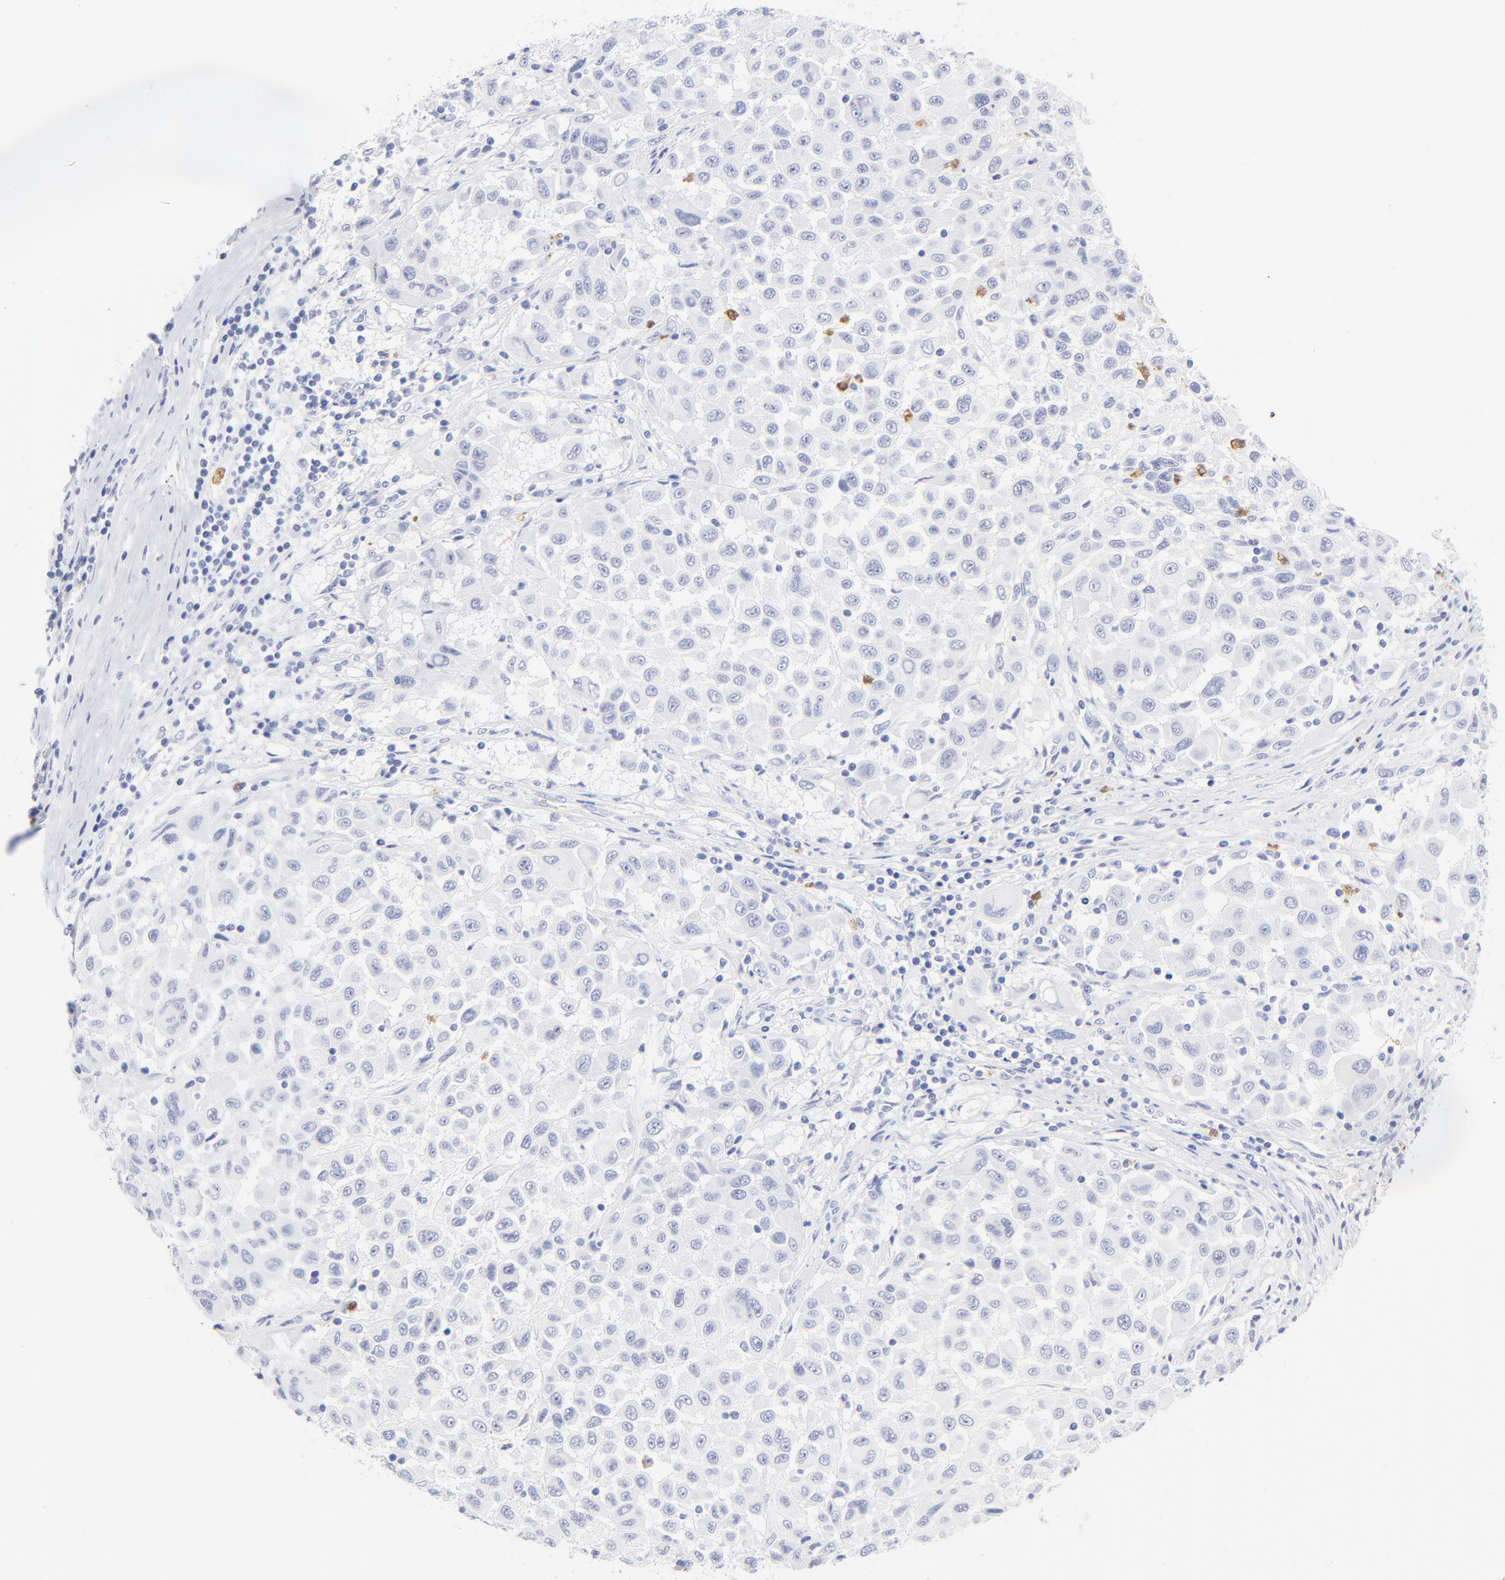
{"staining": {"intensity": "negative", "quantity": "none", "location": "none"}, "tissue": "melanoma", "cell_type": "Tumor cells", "image_type": "cancer", "snomed": [{"axis": "morphology", "description": "Malignant melanoma, Metastatic site"}, {"axis": "topography", "description": "Lymph node"}], "caption": "This photomicrograph is of melanoma stained with immunohistochemistry to label a protein in brown with the nuclei are counter-stained blue. There is no positivity in tumor cells. The staining was performed using DAB (3,3'-diaminobenzidine) to visualize the protein expression in brown, while the nuclei were stained in blue with hematoxylin (Magnification: 20x).", "gene": "ARG1", "patient": {"sex": "male", "age": 61}}